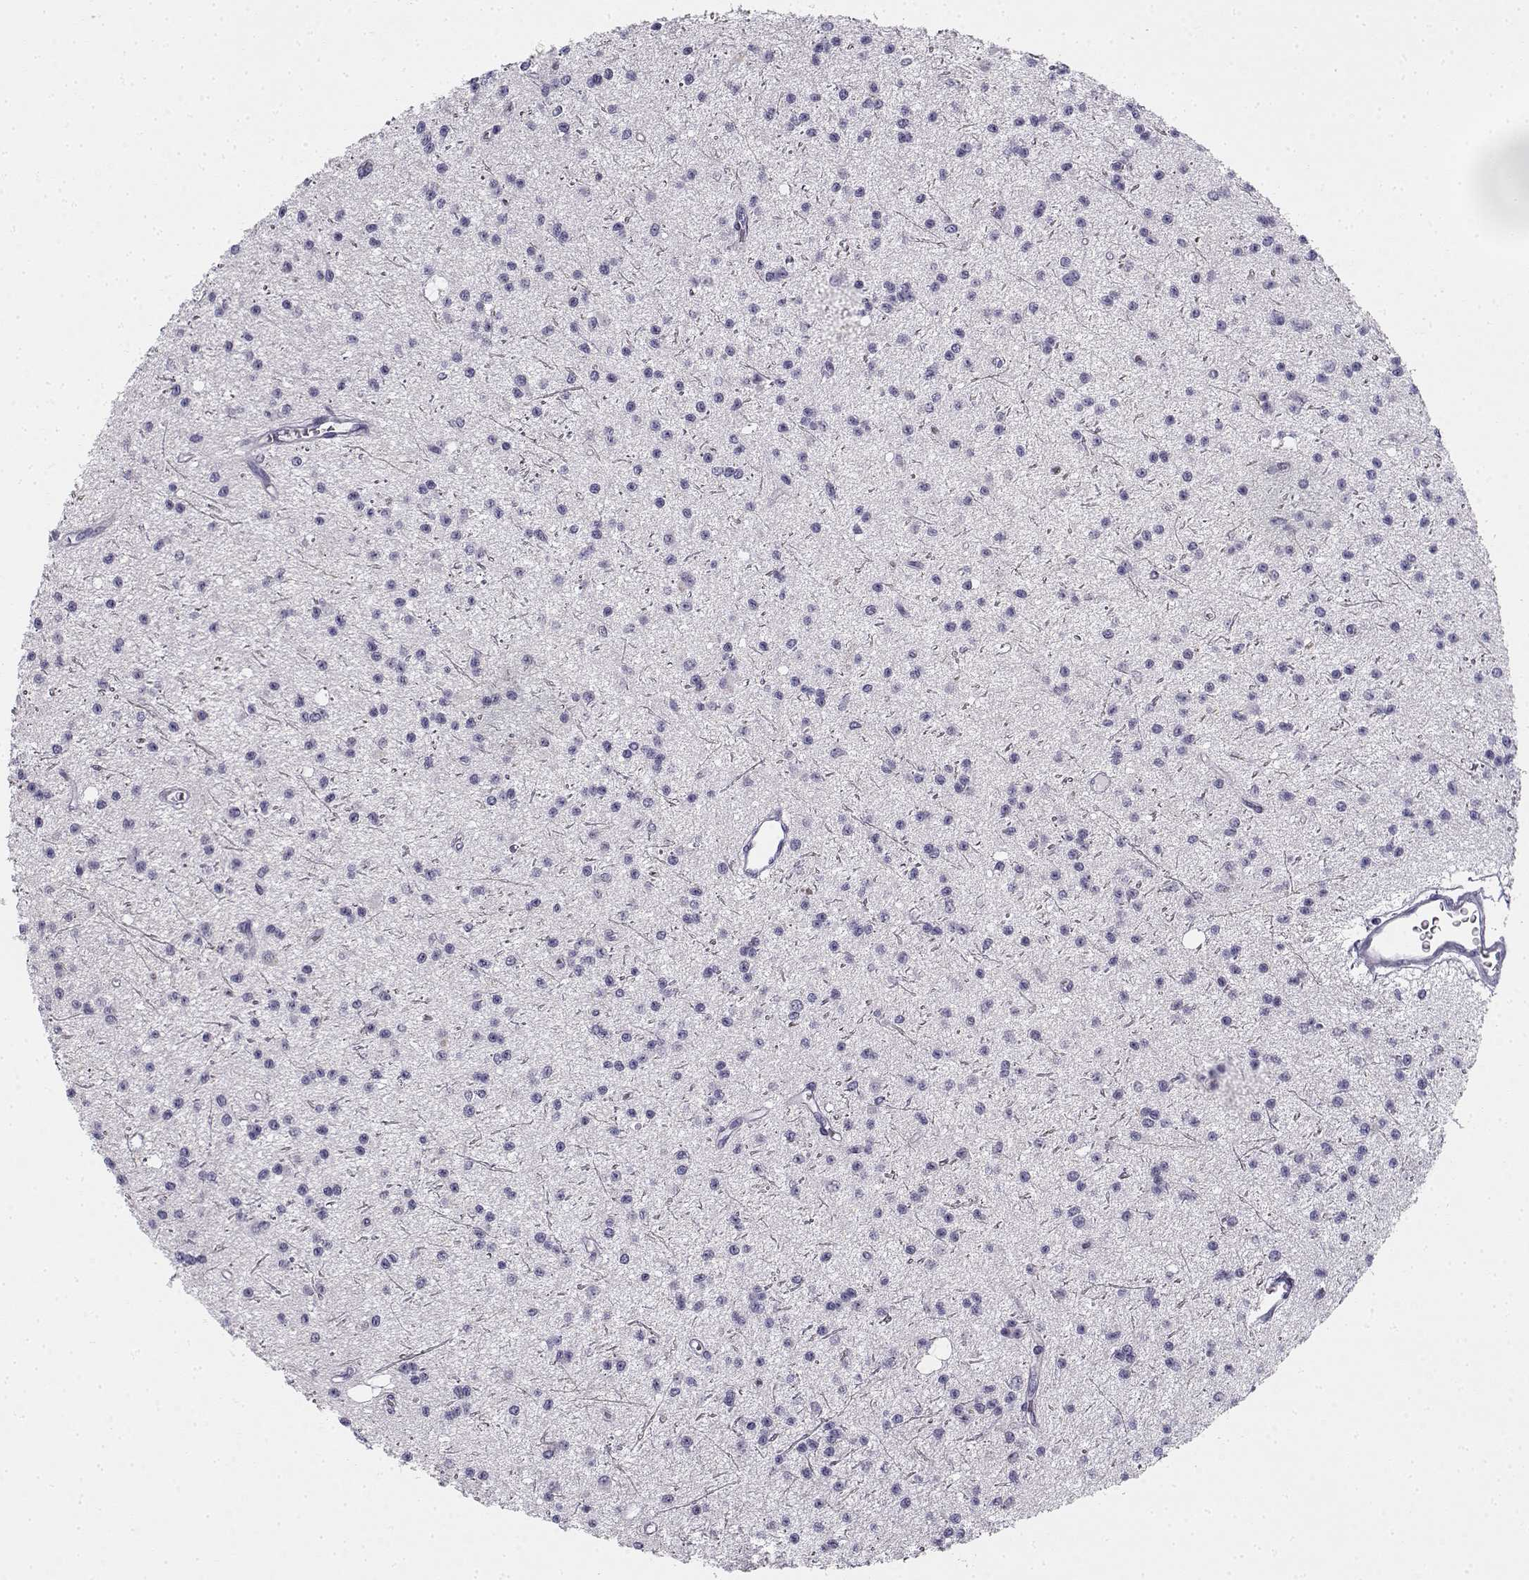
{"staining": {"intensity": "negative", "quantity": "none", "location": "none"}, "tissue": "glioma", "cell_type": "Tumor cells", "image_type": "cancer", "snomed": [{"axis": "morphology", "description": "Glioma, malignant, Low grade"}, {"axis": "topography", "description": "Brain"}], "caption": "Immunohistochemistry micrograph of malignant glioma (low-grade) stained for a protein (brown), which shows no staining in tumor cells.", "gene": "CREB3L3", "patient": {"sex": "male", "age": 27}}